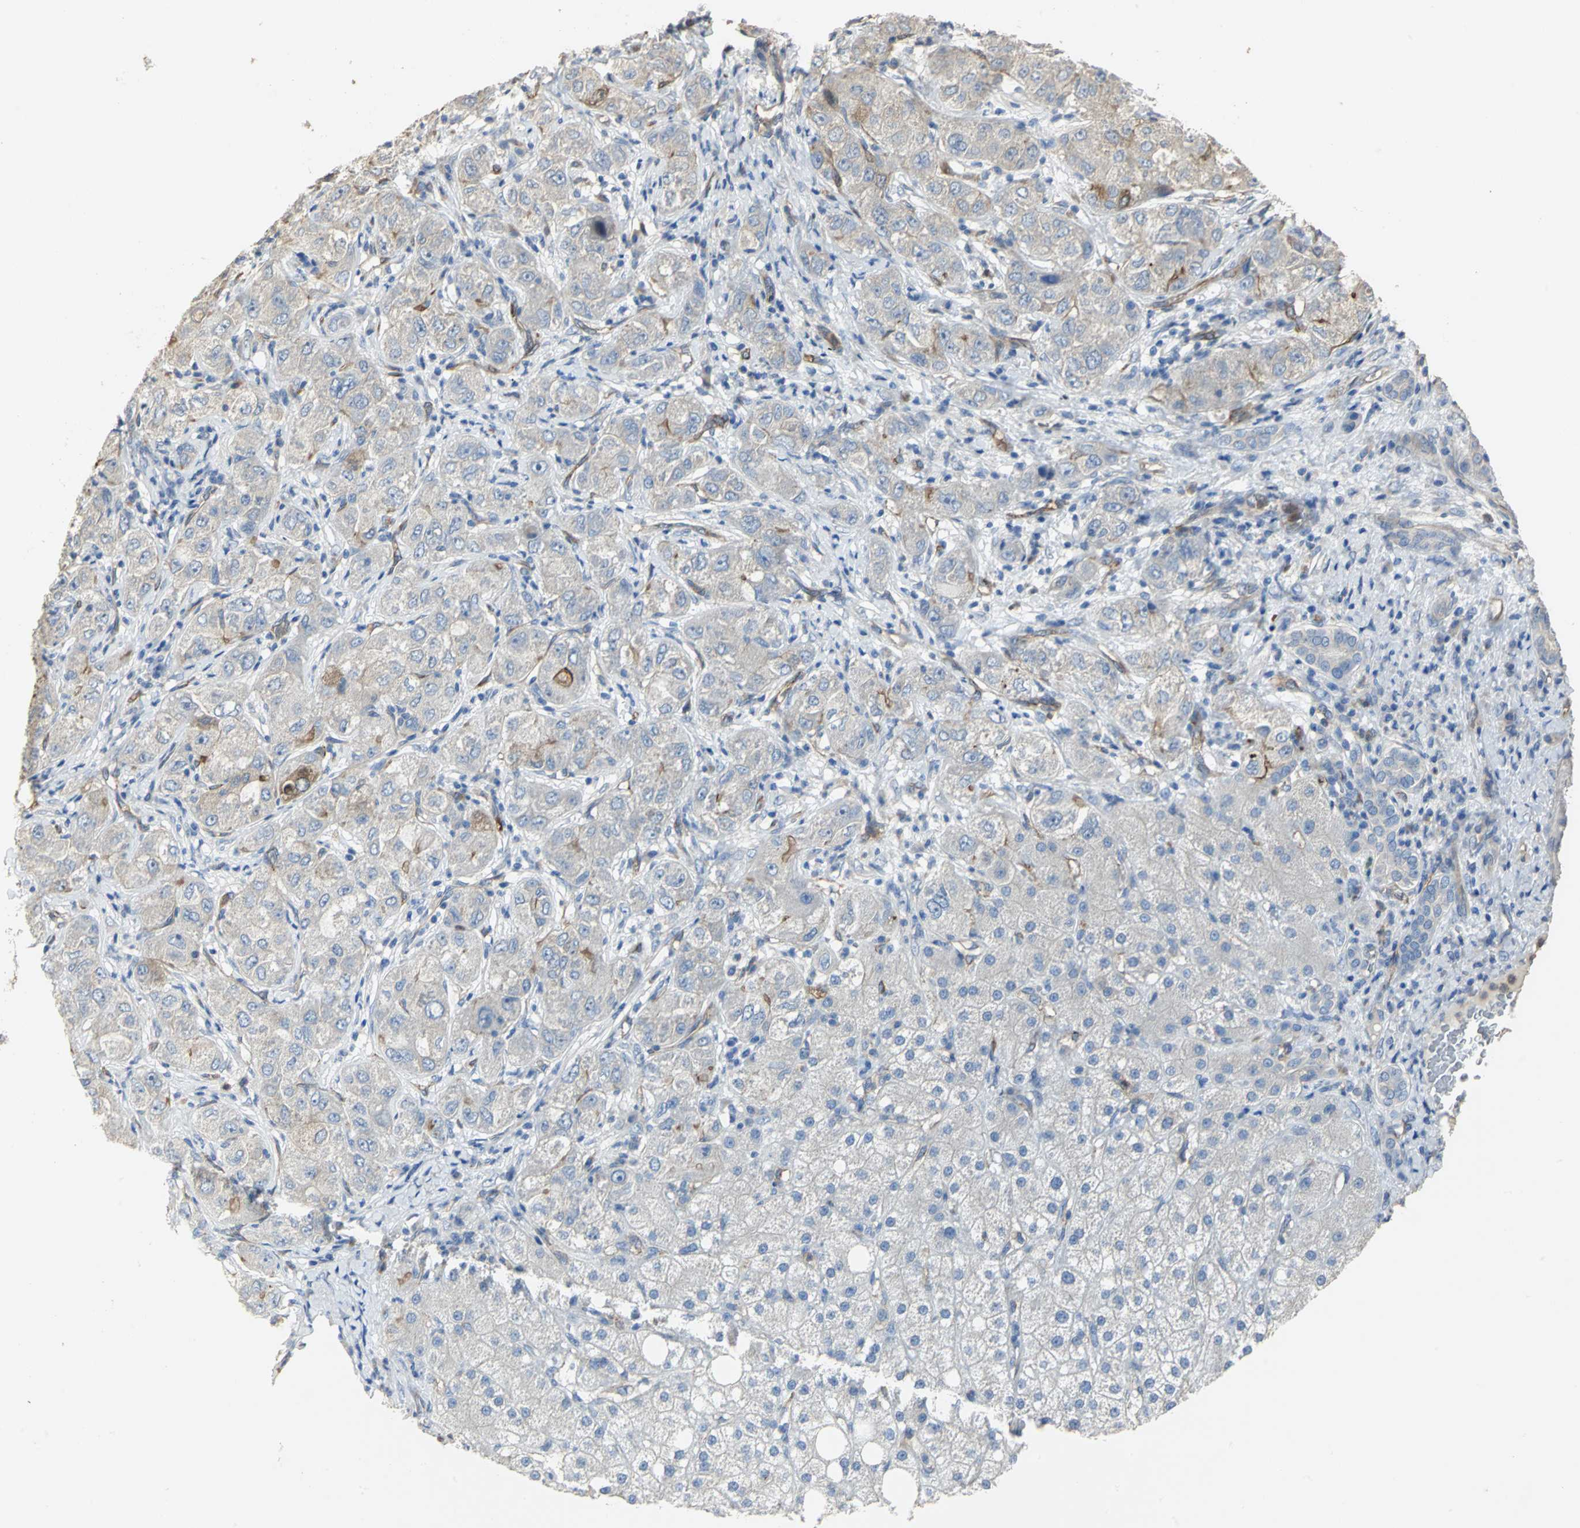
{"staining": {"intensity": "moderate", "quantity": "<25%", "location": "cytoplasmic/membranous"}, "tissue": "liver cancer", "cell_type": "Tumor cells", "image_type": "cancer", "snomed": [{"axis": "morphology", "description": "Carcinoma, Hepatocellular, NOS"}, {"axis": "topography", "description": "Liver"}], "caption": "A low amount of moderate cytoplasmic/membranous staining is seen in approximately <25% of tumor cells in liver cancer tissue. The staining is performed using DAB (3,3'-diaminobenzidine) brown chromogen to label protein expression. The nuclei are counter-stained blue using hematoxylin.", "gene": "DLGAP5", "patient": {"sex": "male", "age": 80}}